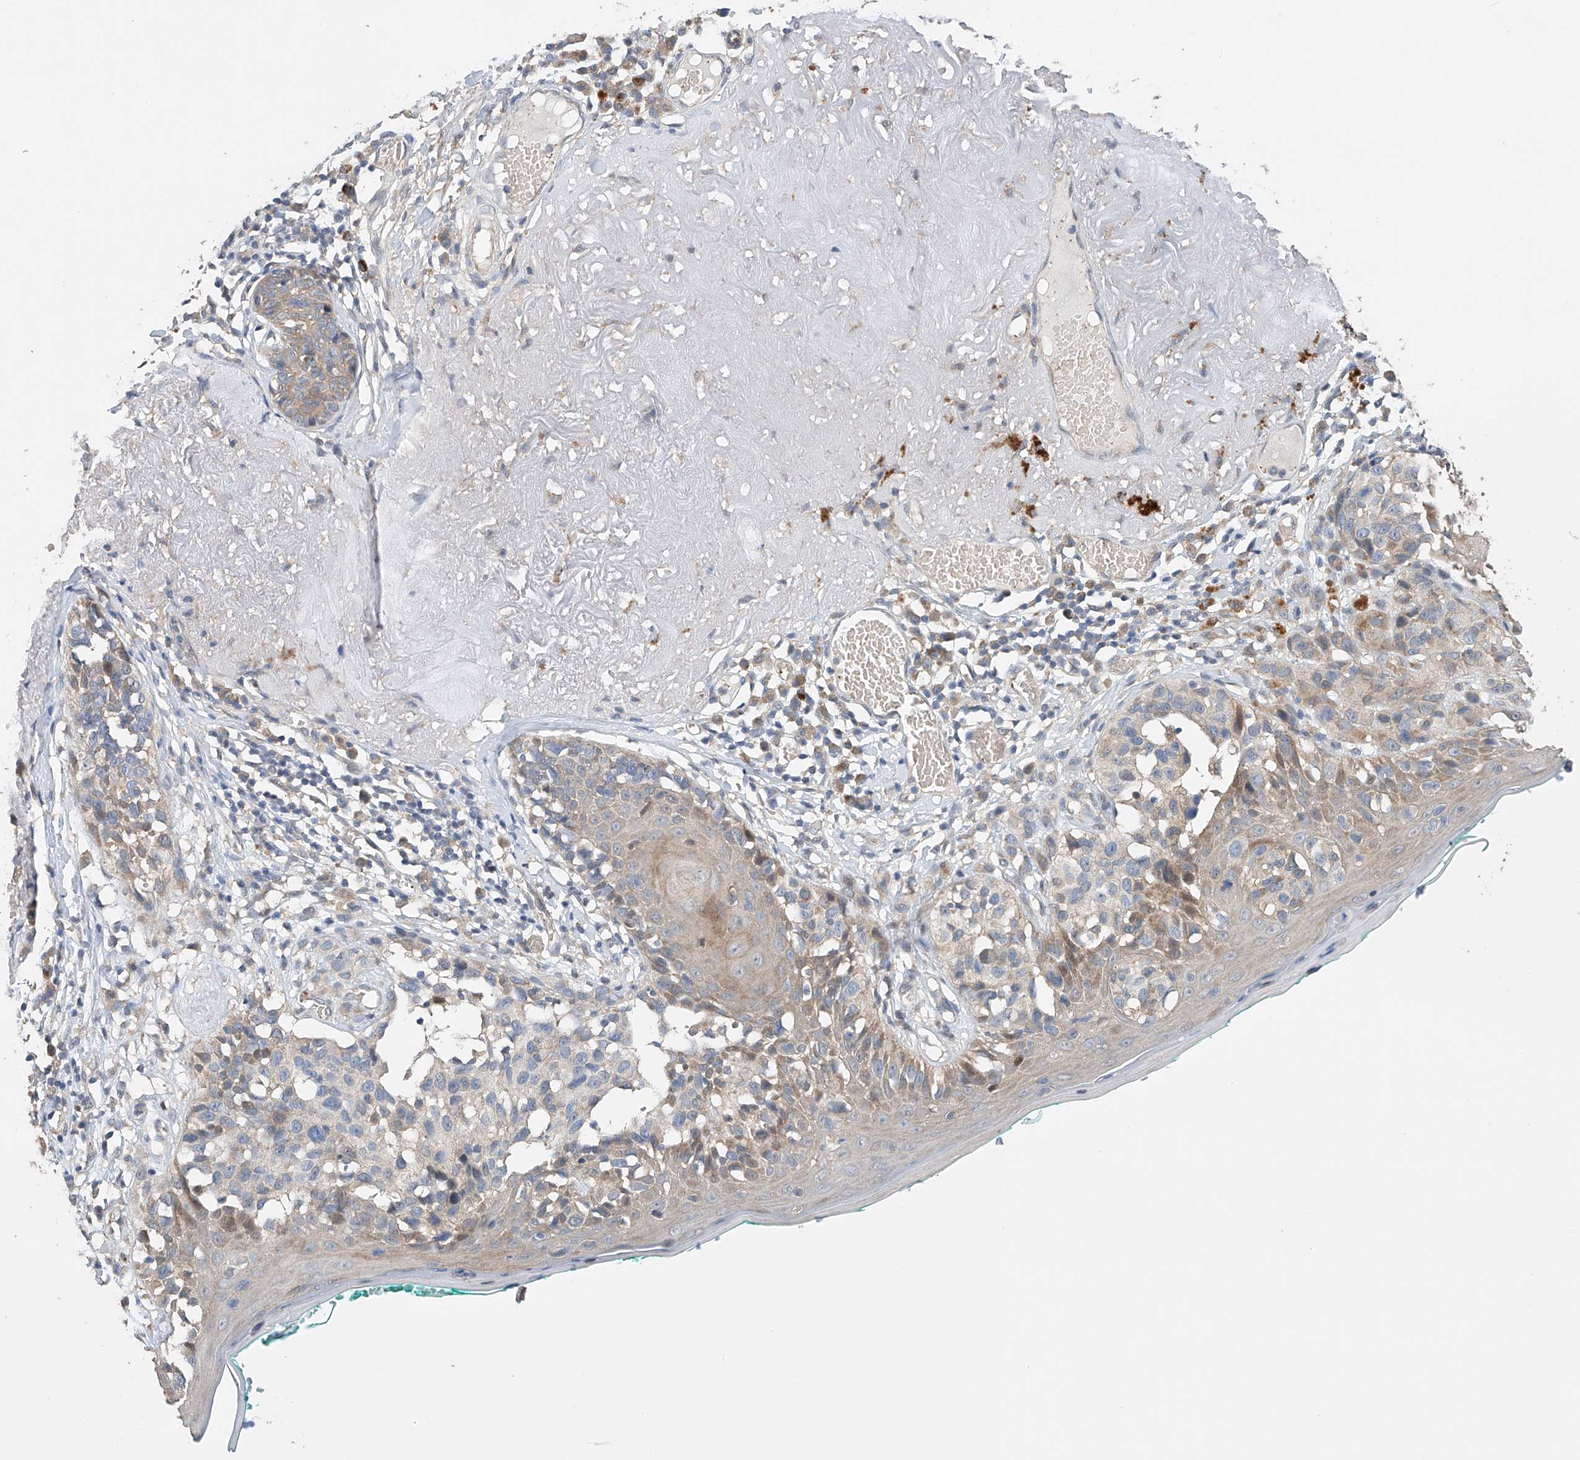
{"staining": {"intensity": "negative", "quantity": "none", "location": "none"}, "tissue": "melanoma", "cell_type": "Tumor cells", "image_type": "cancer", "snomed": [{"axis": "morphology", "description": "Malignant melanoma in situ"}, {"axis": "morphology", "description": "Malignant melanoma, NOS"}, {"axis": "topography", "description": "Skin"}], "caption": "Immunohistochemistry of human melanoma displays no expression in tumor cells.", "gene": "ZFHX2", "patient": {"sex": "female", "age": 88}}